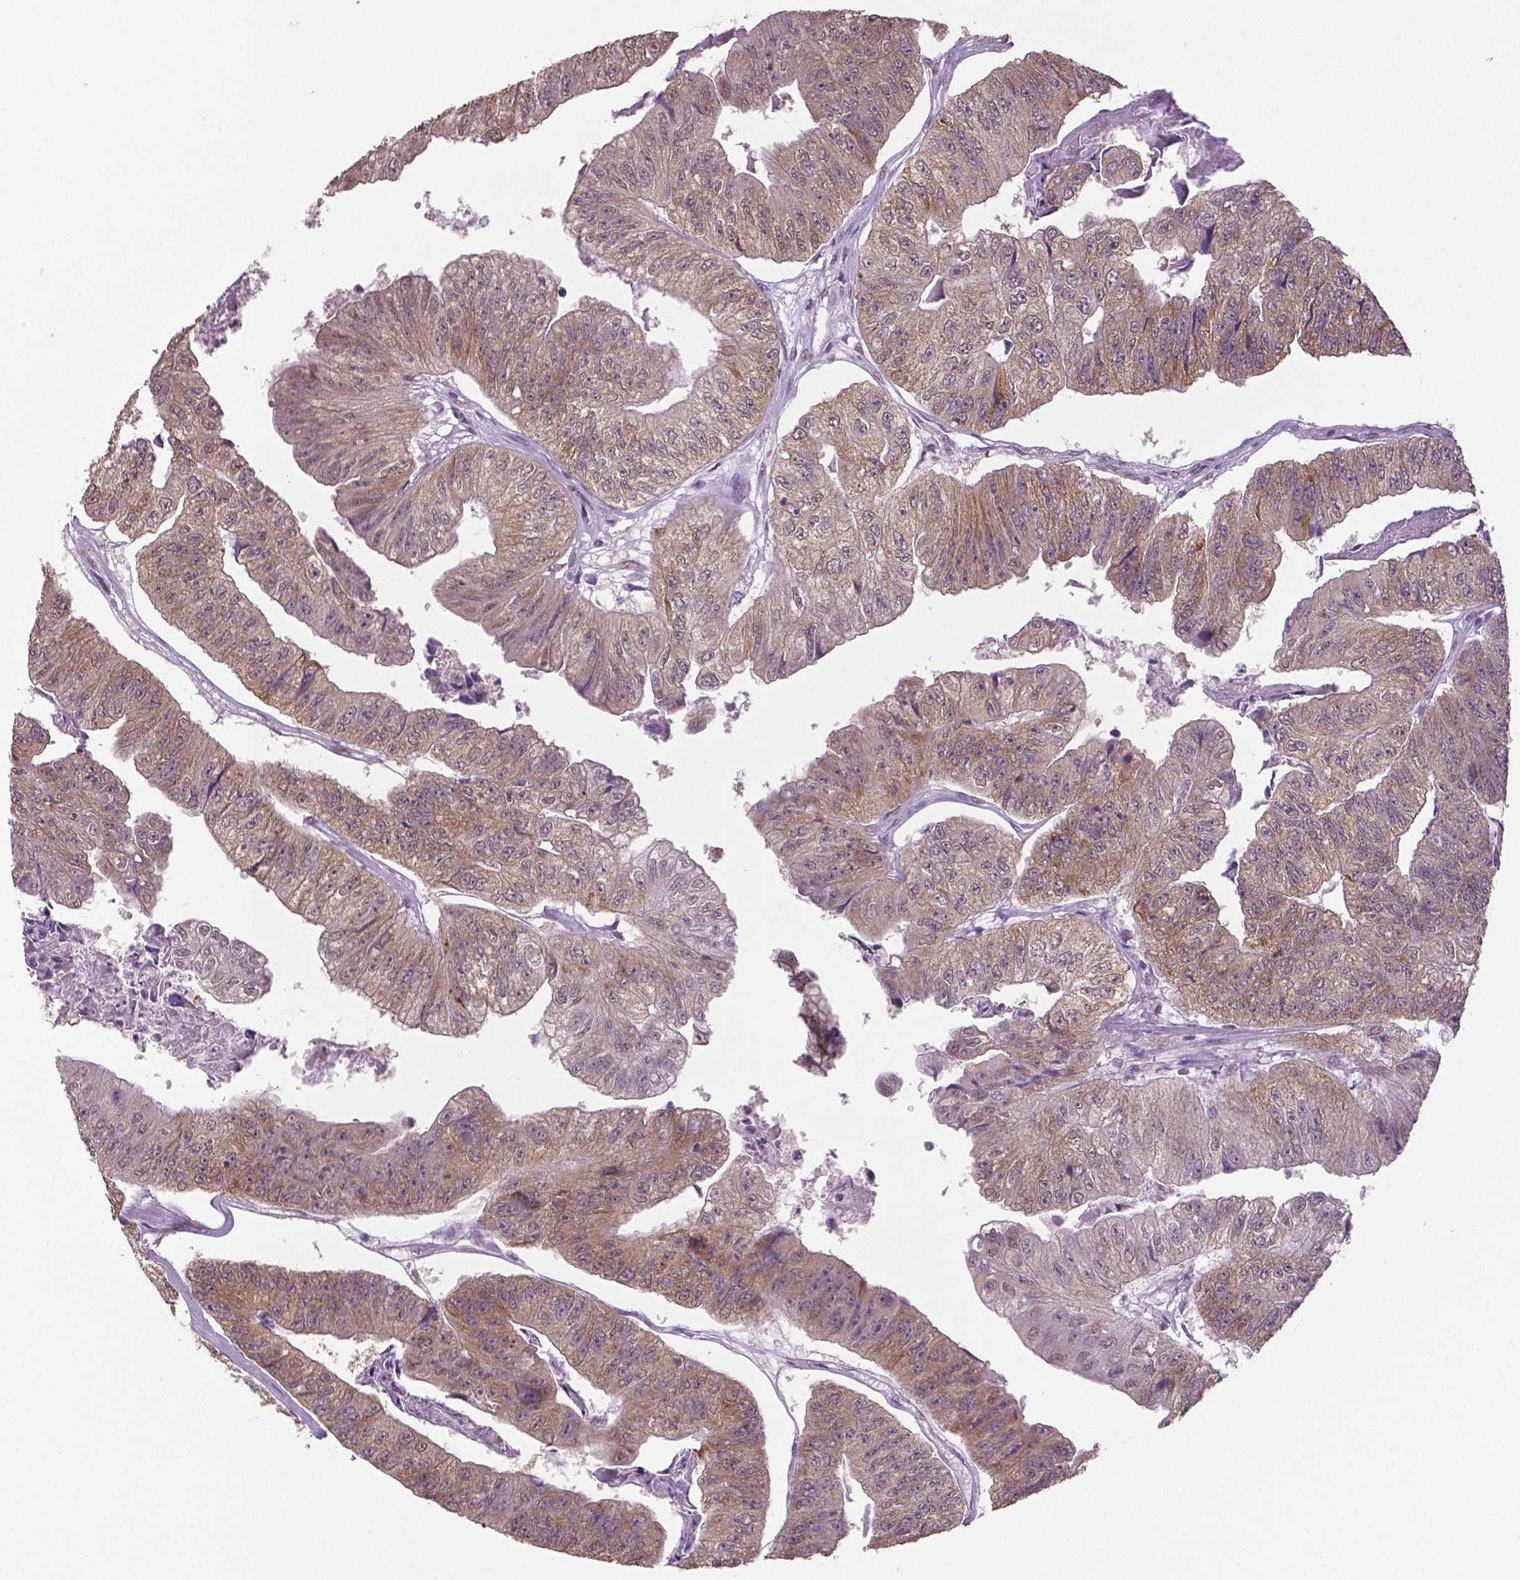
{"staining": {"intensity": "moderate", "quantity": "25%-75%", "location": "cytoplasmic/membranous"}, "tissue": "colorectal cancer", "cell_type": "Tumor cells", "image_type": "cancer", "snomed": [{"axis": "morphology", "description": "Adenocarcinoma, NOS"}, {"axis": "topography", "description": "Colon"}], "caption": "Human colorectal cancer (adenocarcinoma) stained with a protein marker displays moderate staining in tumor cells.", "gene": "IGF2BP1", "patient": {"sex": "female", "age": 67}}